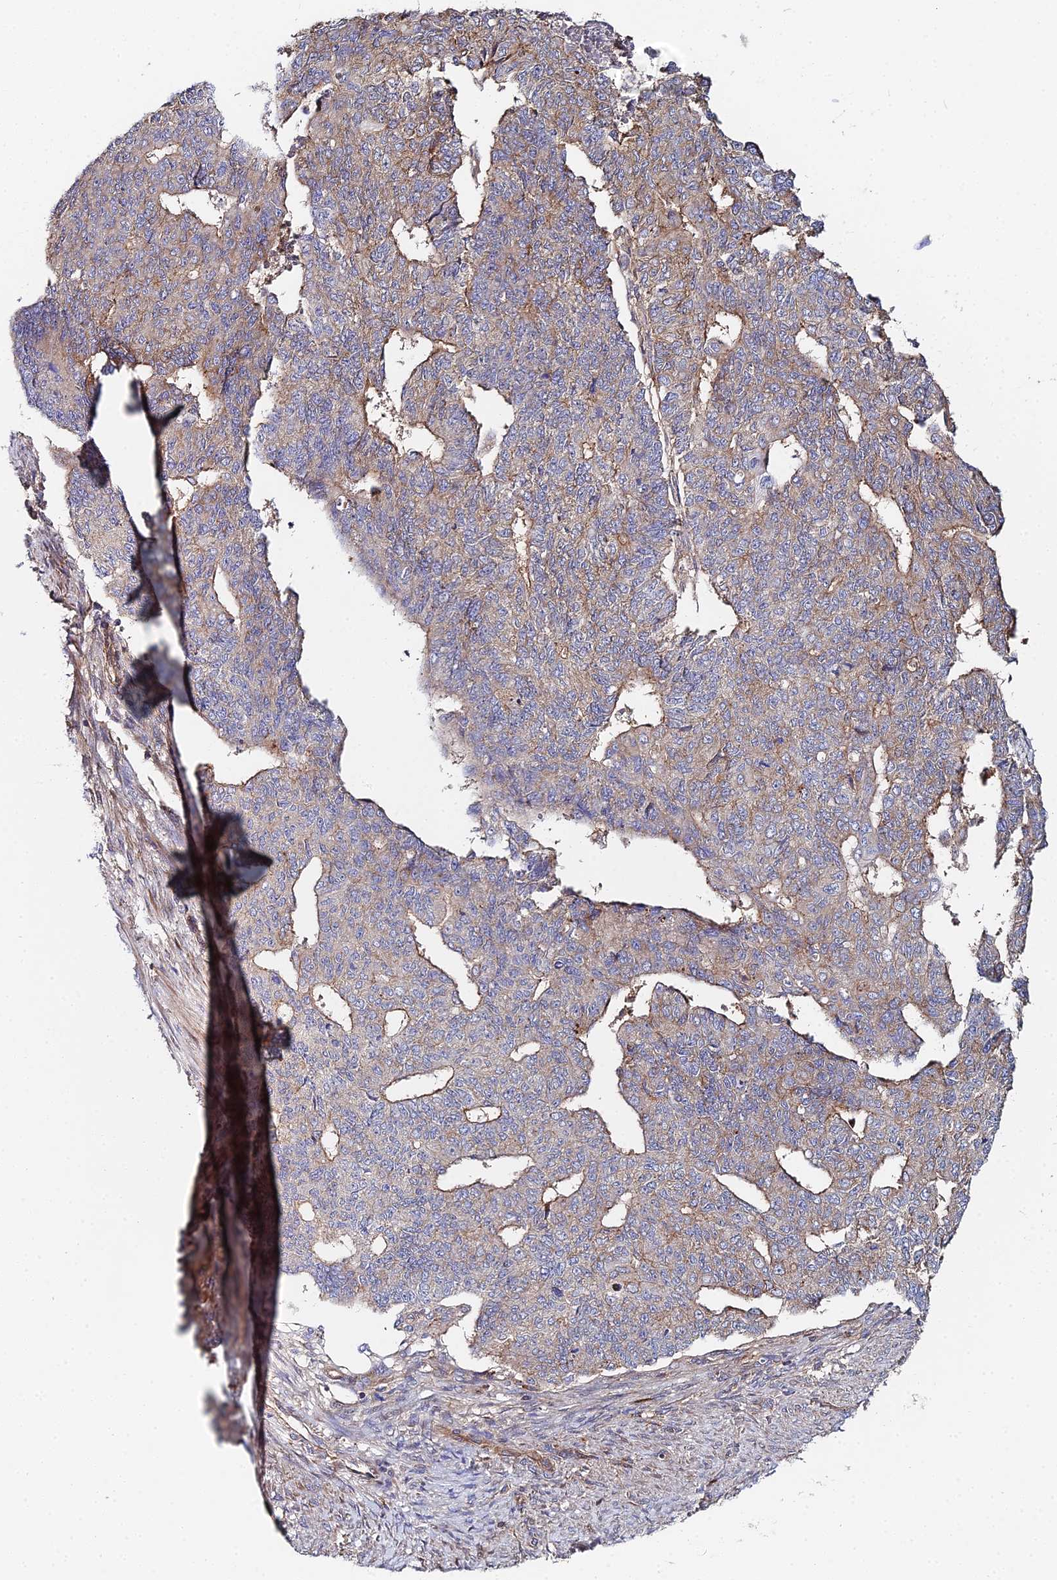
{"staining": {"intensity": "moderate", "quantity": "25%-75%", "location": "cytoplasmic/membranous"}, "tissue": "endometrial cancer", "cell_type": "Tumor cells", "image_type": "cancer", "snomed": [{"axis": "morphology", "description": "Adenocarcinoma, NOS"}, {"axis": "topography", "description": "Endometrium"}], "caption": "Protein positivity by IHC shows moderate cytoplasmic/membranous positivity in approximately 25%-75% of tumor cells in endometrial cancer.", "gene": "GNG5B", "patient": {"sex": "female", "age": 32}}